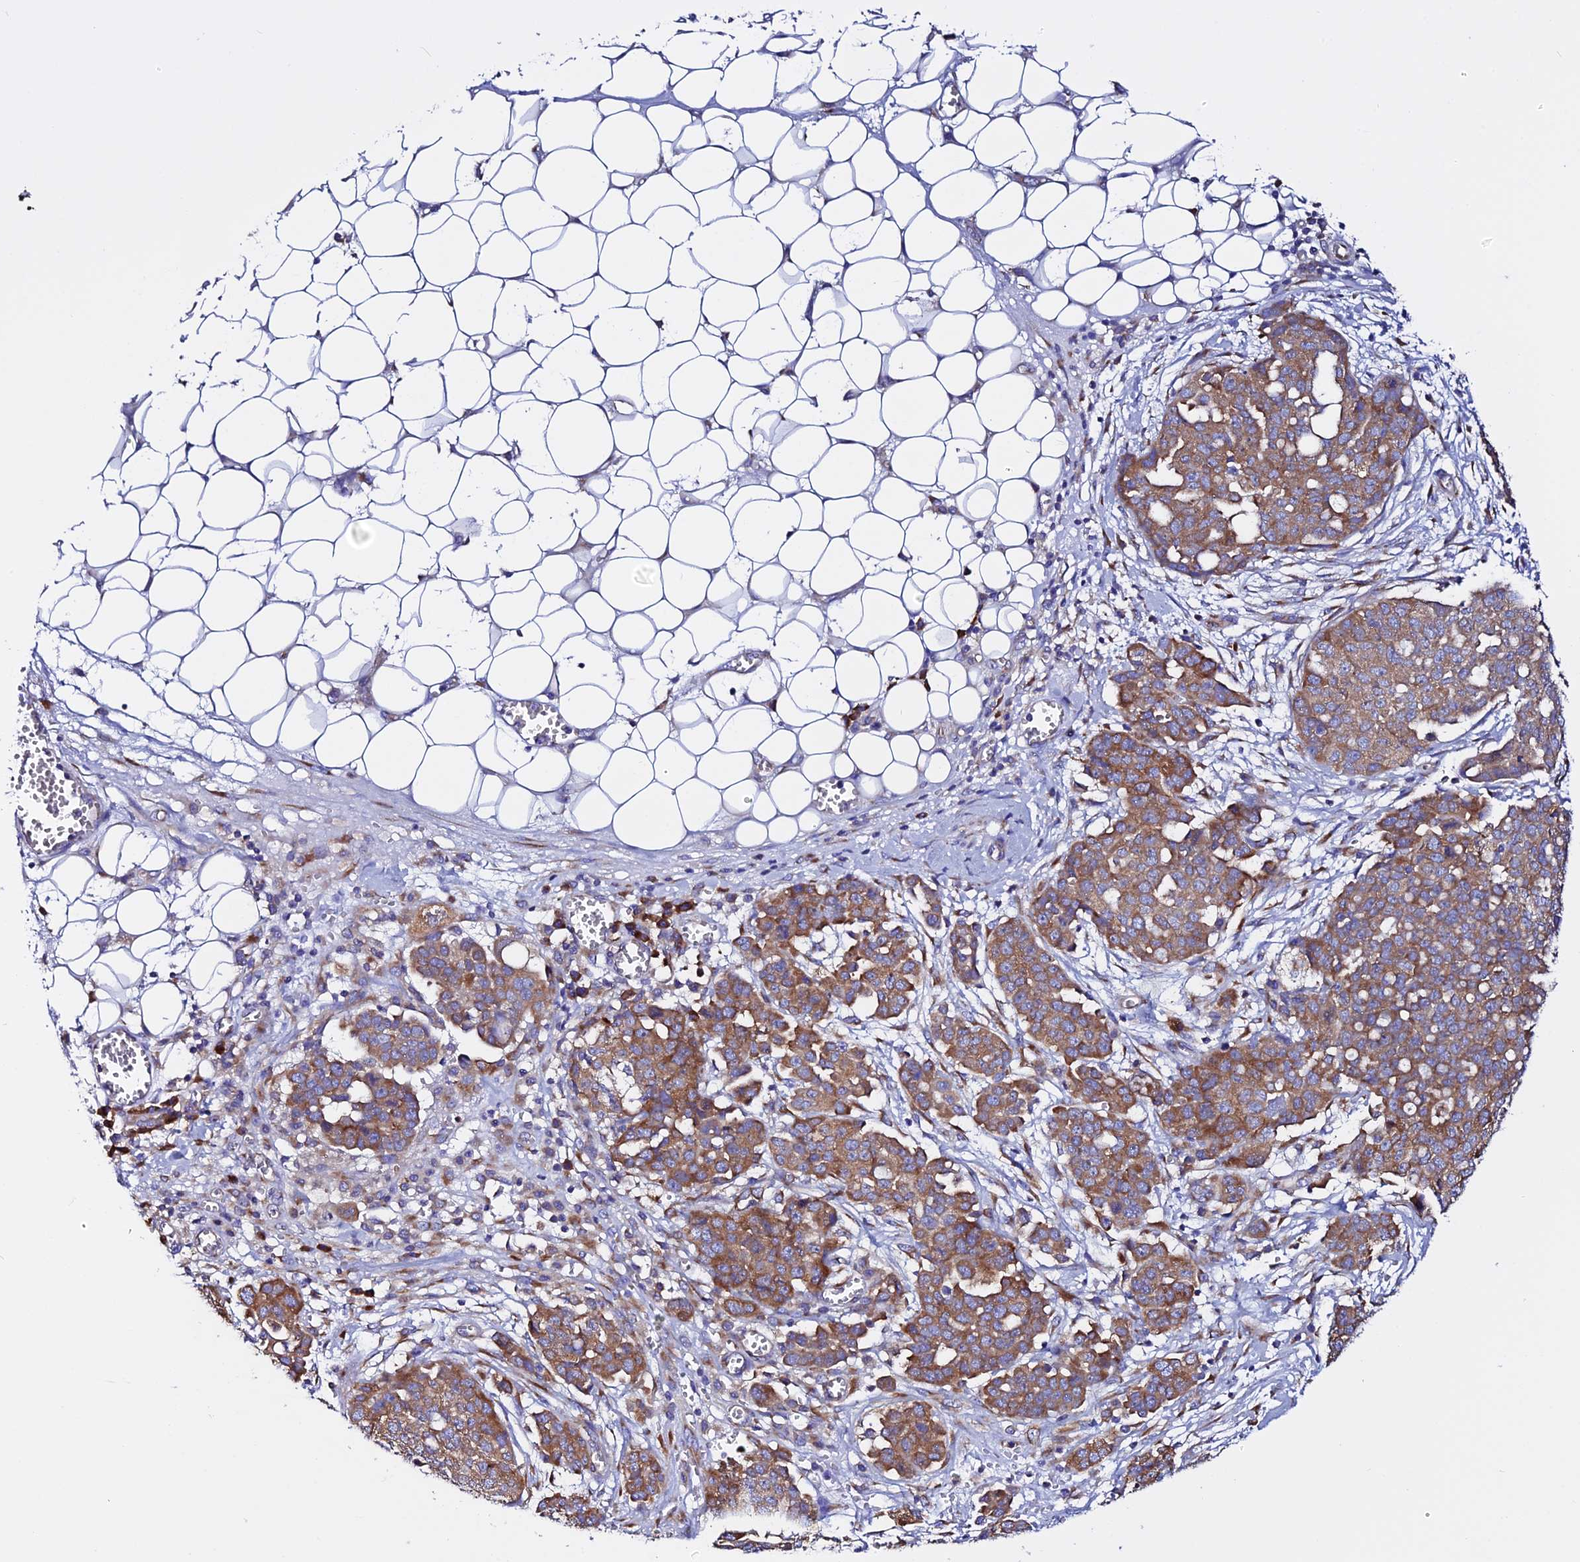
{"staining": {"intensity": "strong", "quantity": ">75%", "location": "cytoplasmic/membranous"}, "tissue": "ovarian cancer", "cell_type": "Tumor cells", "image_type": "cancer", "snomed": [{"axis": "morphology", "description": "Cystadenocarcinoma, serous, NOS"}, {"axis": "topography", "description": "Soft tissue"}, {"axis": "topography", "description": "Ovary"}], "caption": "Ovarian cancer tissue exhibits strong cytoplasmic/membranous staining in approximately >75% of tumor cells", "gene": "EEF1G", "patient": {"sex": "female", "age": 57}}